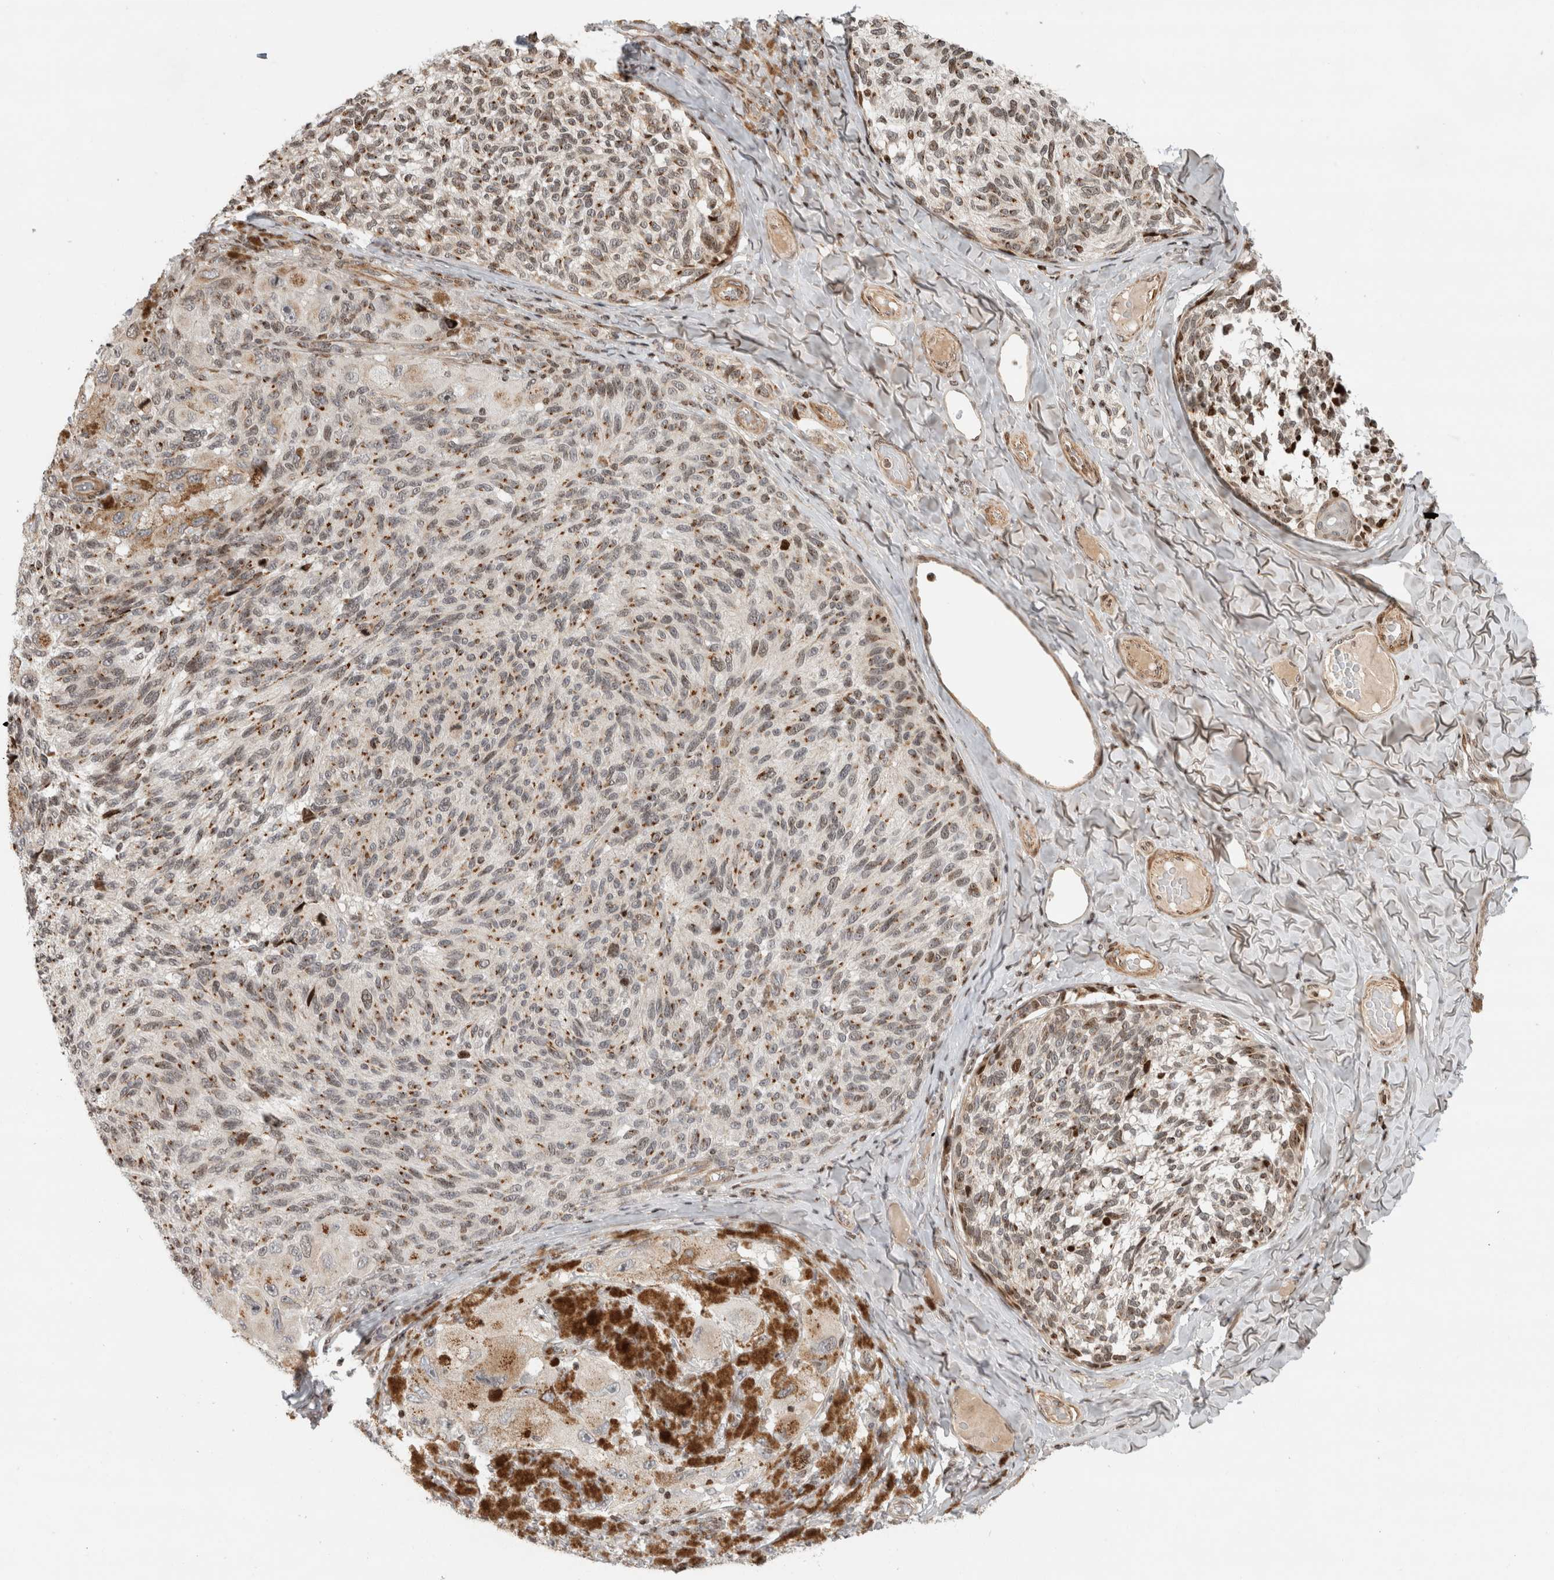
{"staining": {"intensity": "moderate", "quantity": ">75%", "location": "cytoplasmic/membranous"}, "tissue": "melanoma", "cell_type": "Tumor cells", "image_type": "cancer", "snomed": [{"axis": "morphology", "description": "Malignant melanoma, NOS"}, {"axis": "topography", "description": "Skin"}], "caption": "Immunohistochemical staining of melanoma shows moderate cytoplasmic/membranous protein staining in approximately >75% of tumor cells.", "gene": "GINS4", "patient": {"sex": "female", "age": 73}}